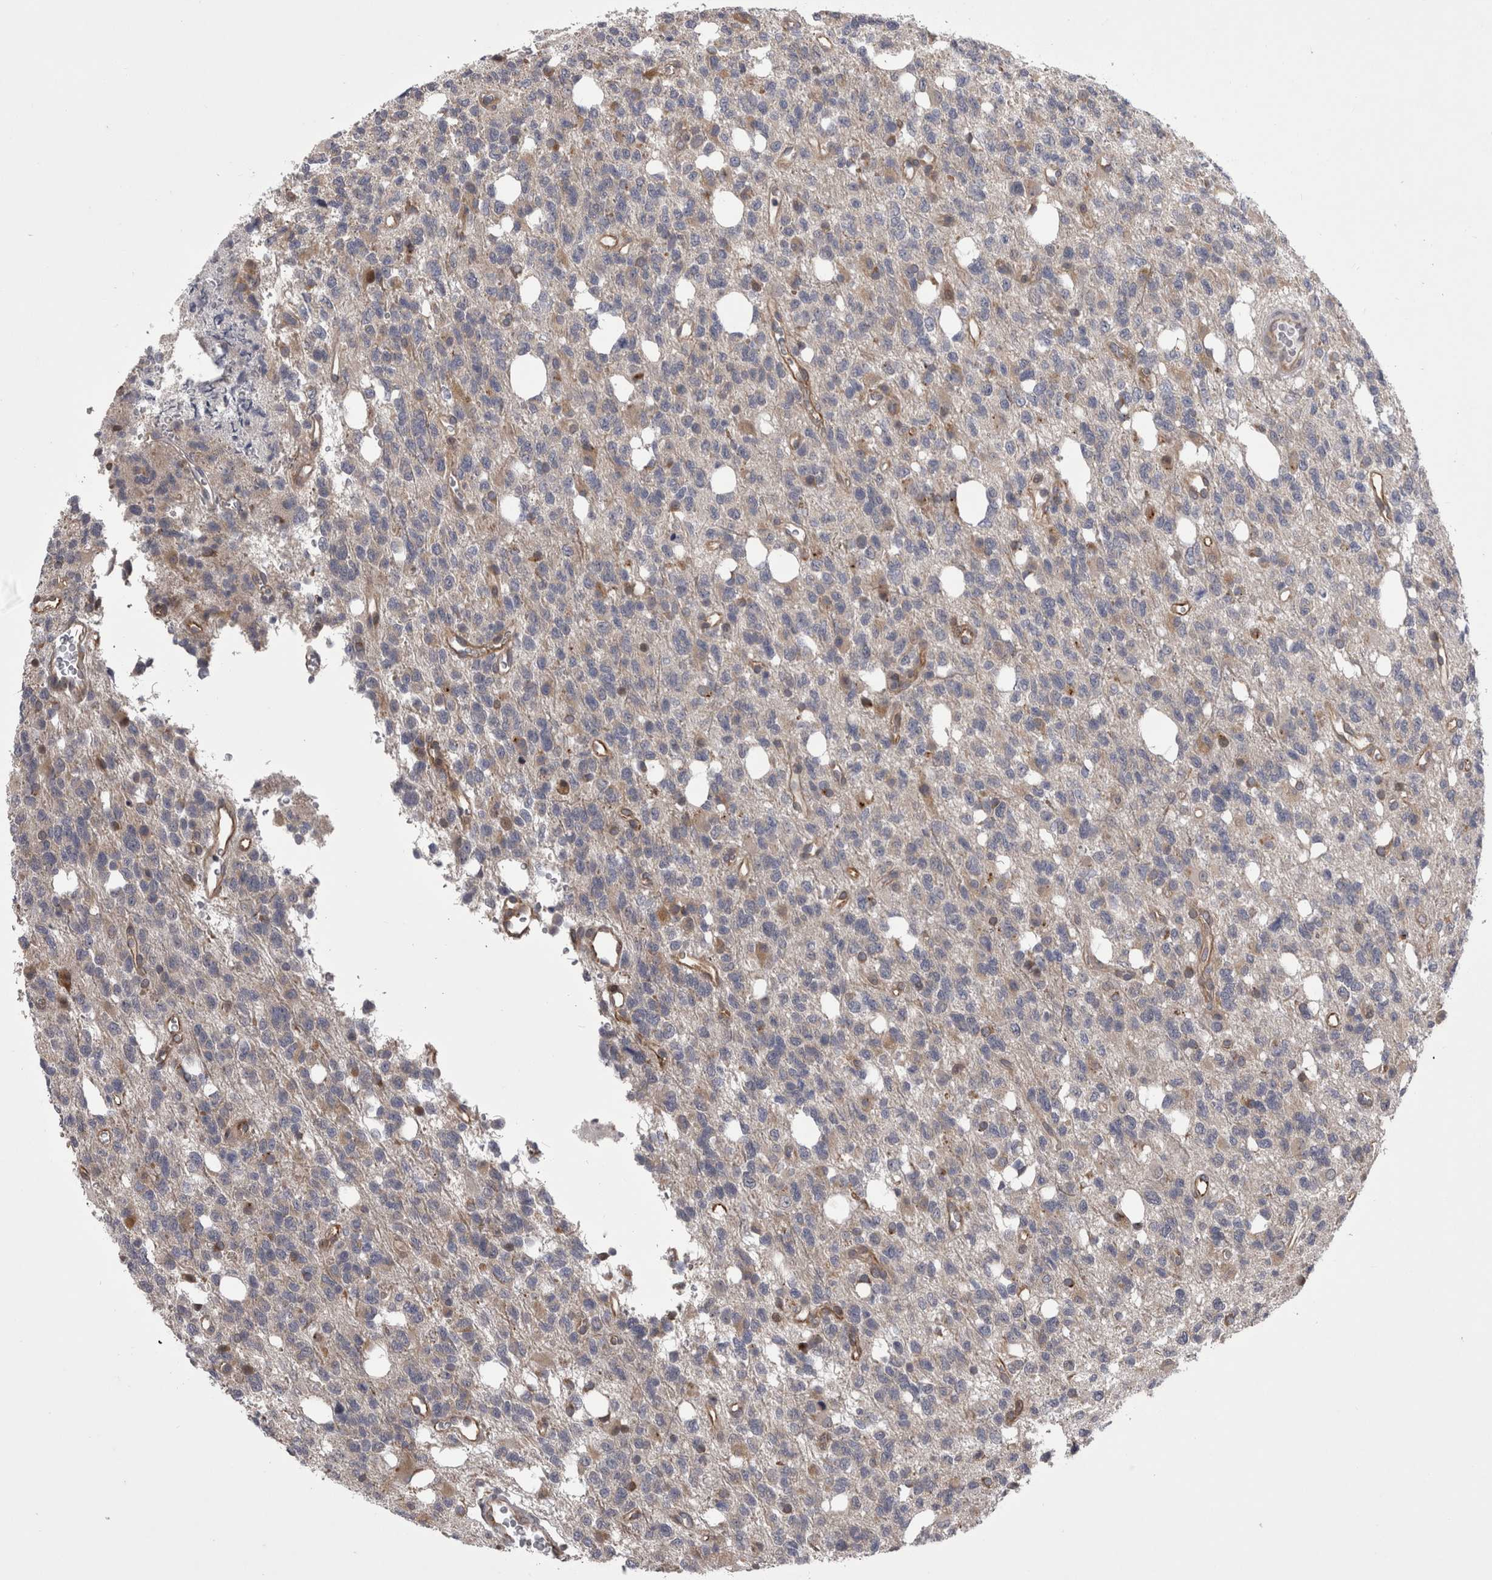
{"staining": {"intensity": "negative", "quantity": "none", "location": "none"}, "tissue": "glioma", "cell_type": "Tumor cells", "image_type": "cancer", "snomed": [{"axis": "morphology", "description": "Glioma, malignant, High grade"}, {"axis": "topography", "description": "Brain"}], "caption": "IHC histopathology image of human malignant high-grade glioma stained for a protein (brown), which displays no staining in tumor cells.", "gene": "NENF", "patient": {"sex": "female", "age": 62}}